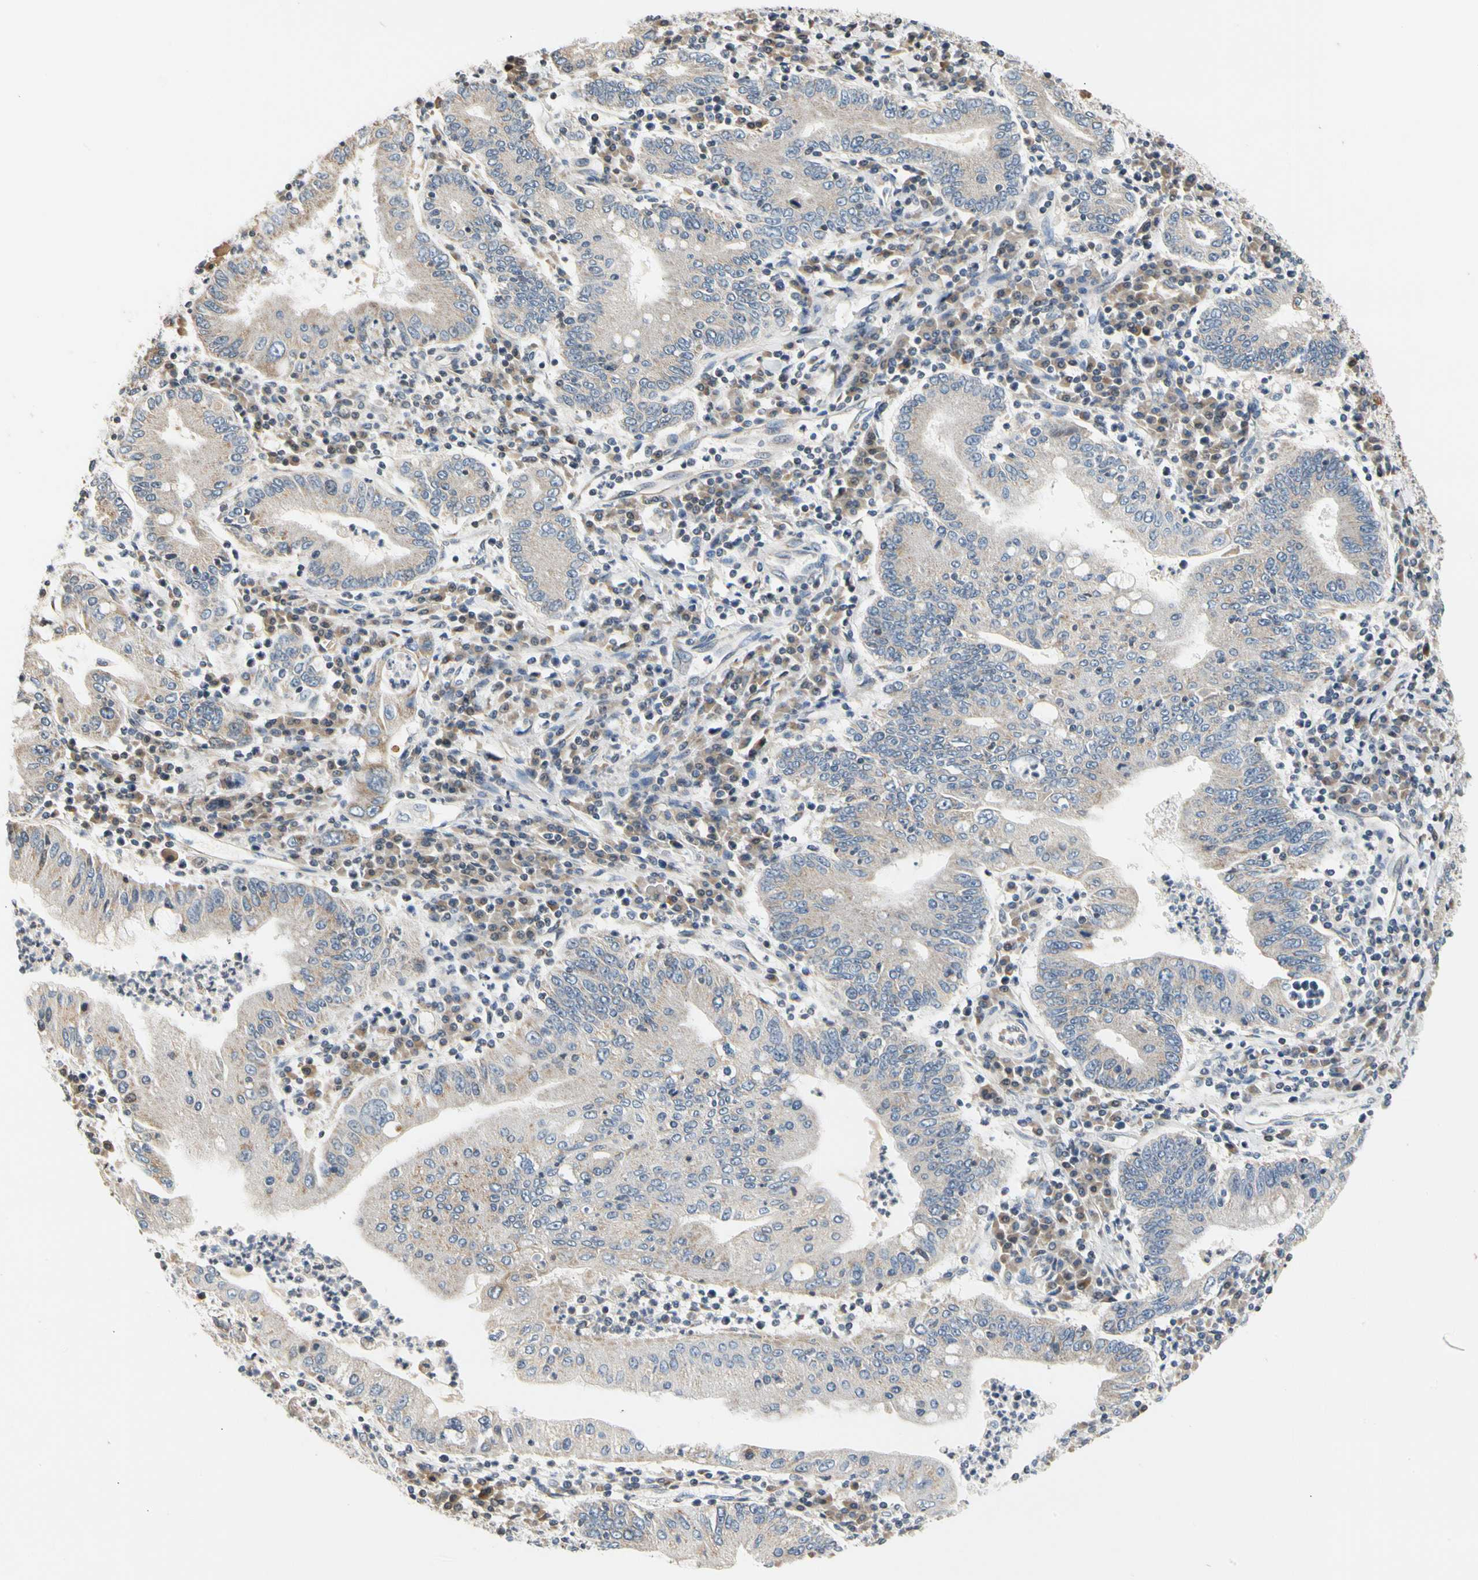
{"staining": {"intensity": "weak", "quantity": ">75%", "location": "cytoplasmic/membranous"}, "tissue": "stomach cancer", "cell_type": "Tumor cells", "image_type": "cancer", "snomed": [{"axis": "morphology", "description": "Normal tissue, NOS"}, {"axis": "morphology", "description": "Adenocarcinoma, NOS"}, {"axis": "topography", "description": "Esophagus"}, {"axis": "topography", "description": "Stomach, upper"}, {"axis": "topography", "description": "Peripheral nerve tissue"}], "caption": "Immunohistochemical staining of human stomach cancer reveals low levels of weak cytoplasmic/membranous staining in about >75% of tumor cells.", "gene": "SOX30", "patient": {"sex": "male", "age": 62}}